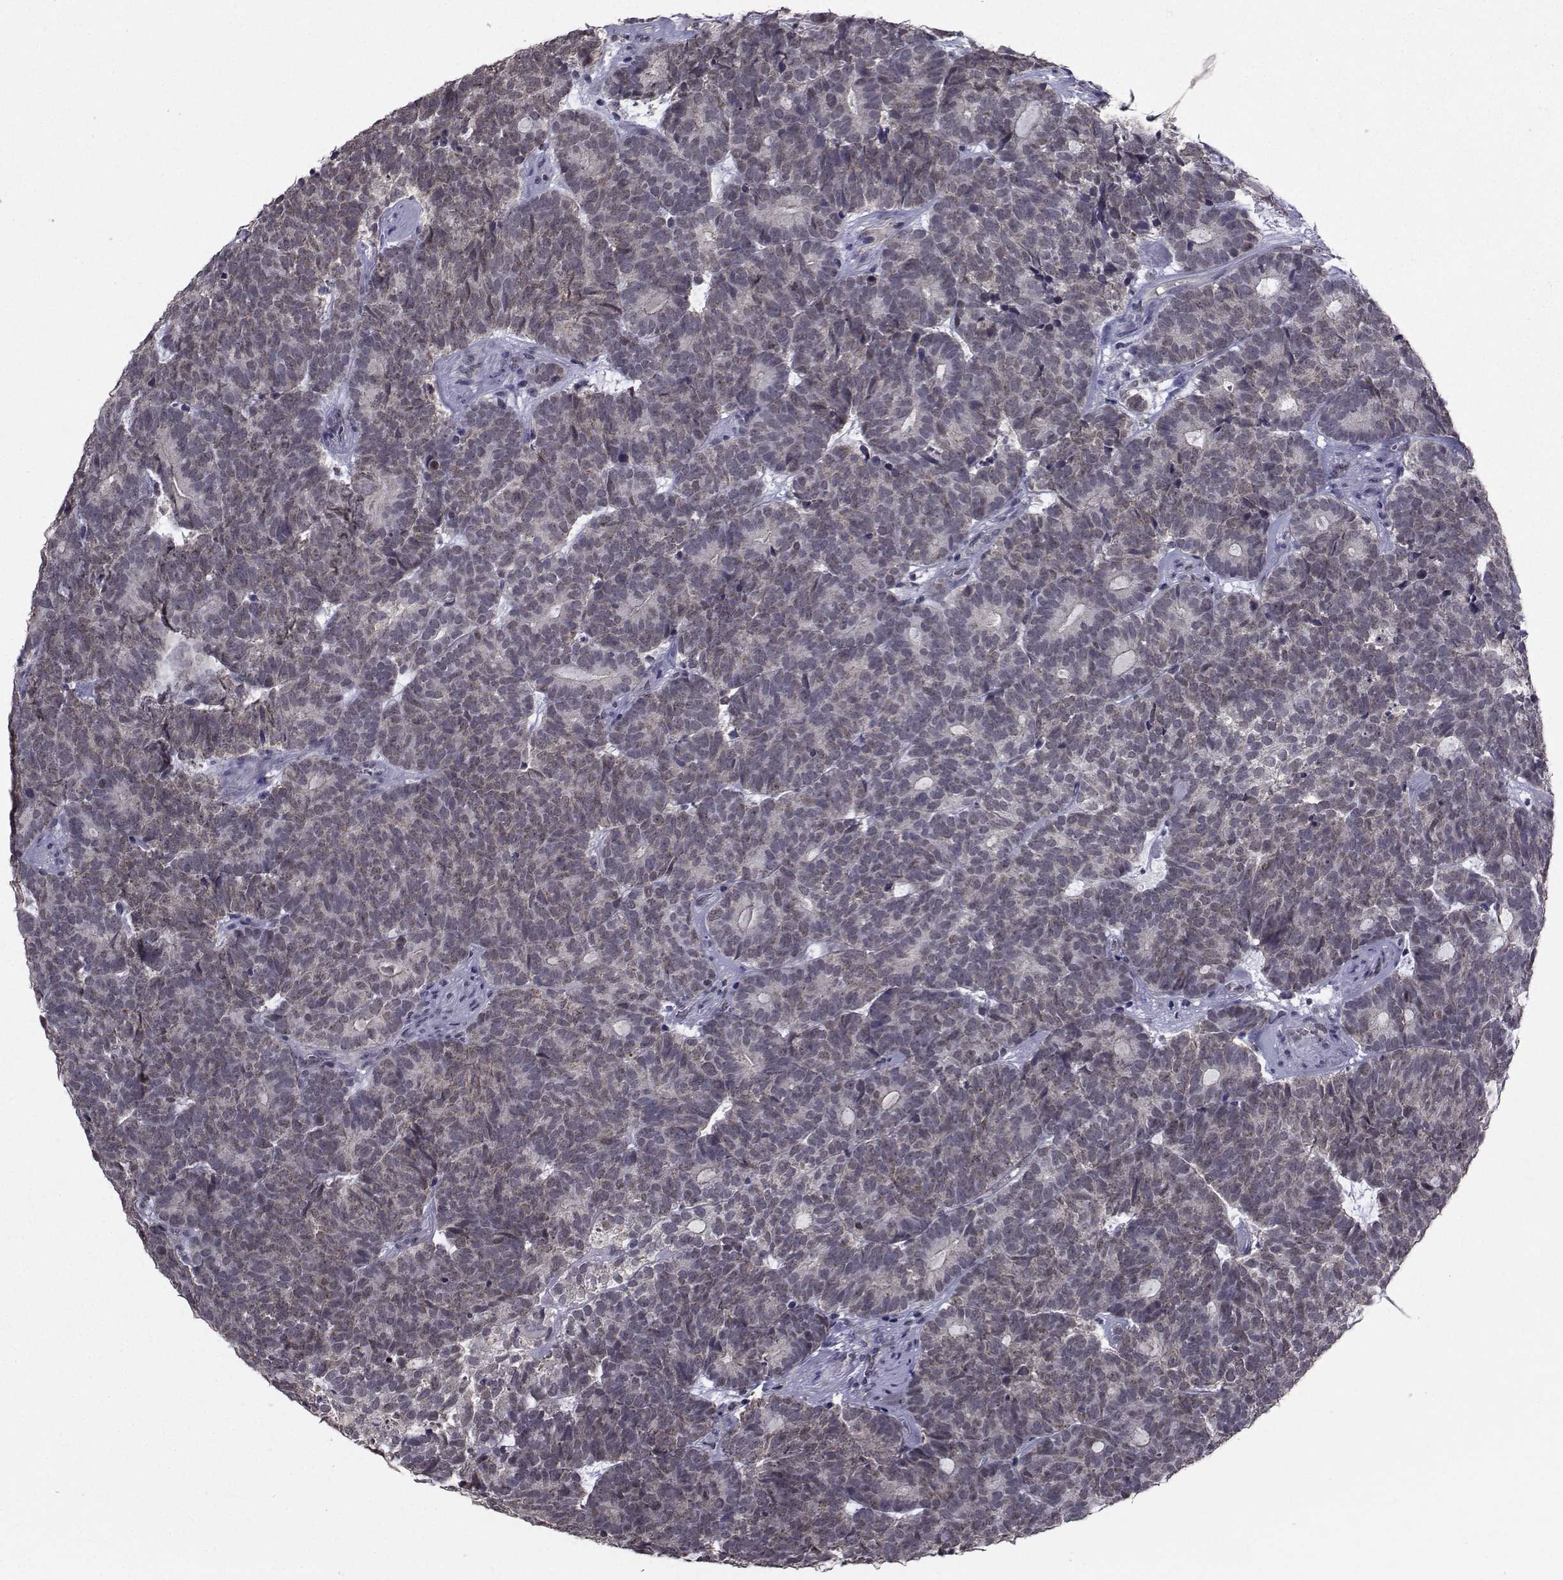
{"staining": {"intensity": "negative", "quantity": "none", "location": "none"}, "tissue": "head and neck cancer", "cell_type": "Tumor cells", "image_type": "cancer", "snomed": [{"axis": "morphology", "description": "Adenocarcinoma, NOS"}, {"axis": "topography", "description": "Head-Neck"}], "caption": "The image shows no staining of tumor cells in head and neck cancer. The staining is performed using DAB brown chromogen with nuclei counter-stained in using hematoxylin.", "gene": "CYP2S1", "patient": {"sex": "female", "age": 81}}